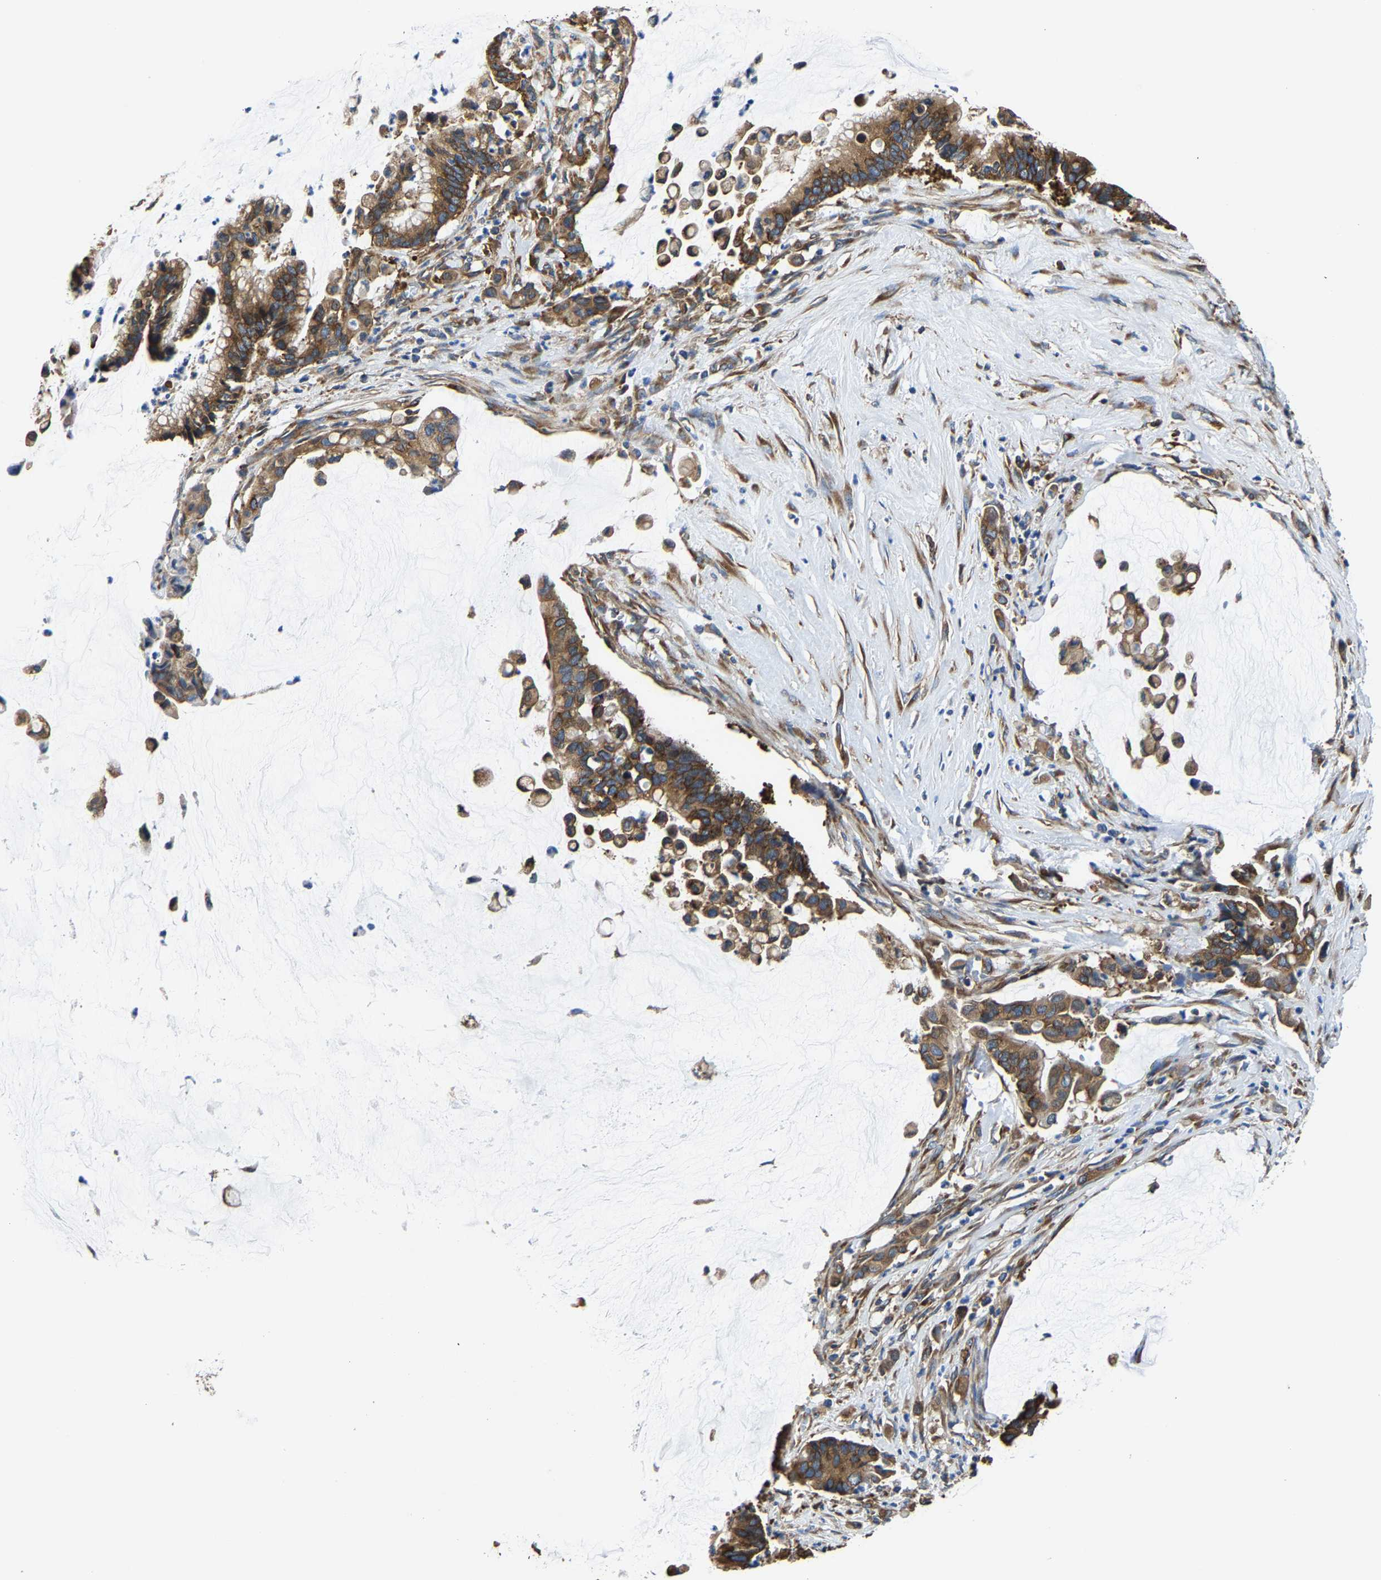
{"staining": {"intensity": "strong", "quantity": ">75%", "location": "cytoplasmic/membranous"}, "tissue": "pancreatic cancer", "cell_type": "Tumor cells", "image_type": "cancer", "snomed": [{"axis": "morphology", "description": "Adenocarcinoma, NOS"}, {"axis": "topography", "description": "Pancreas"}], "caption": "Tumor cells demonstrate strong cytoplasmic/membranous expression in approximately >75% of cells in adenocarcinoma (pancreatic).", "gene": "G3BP2", "patient": {"sex": "male", "age": 41}}